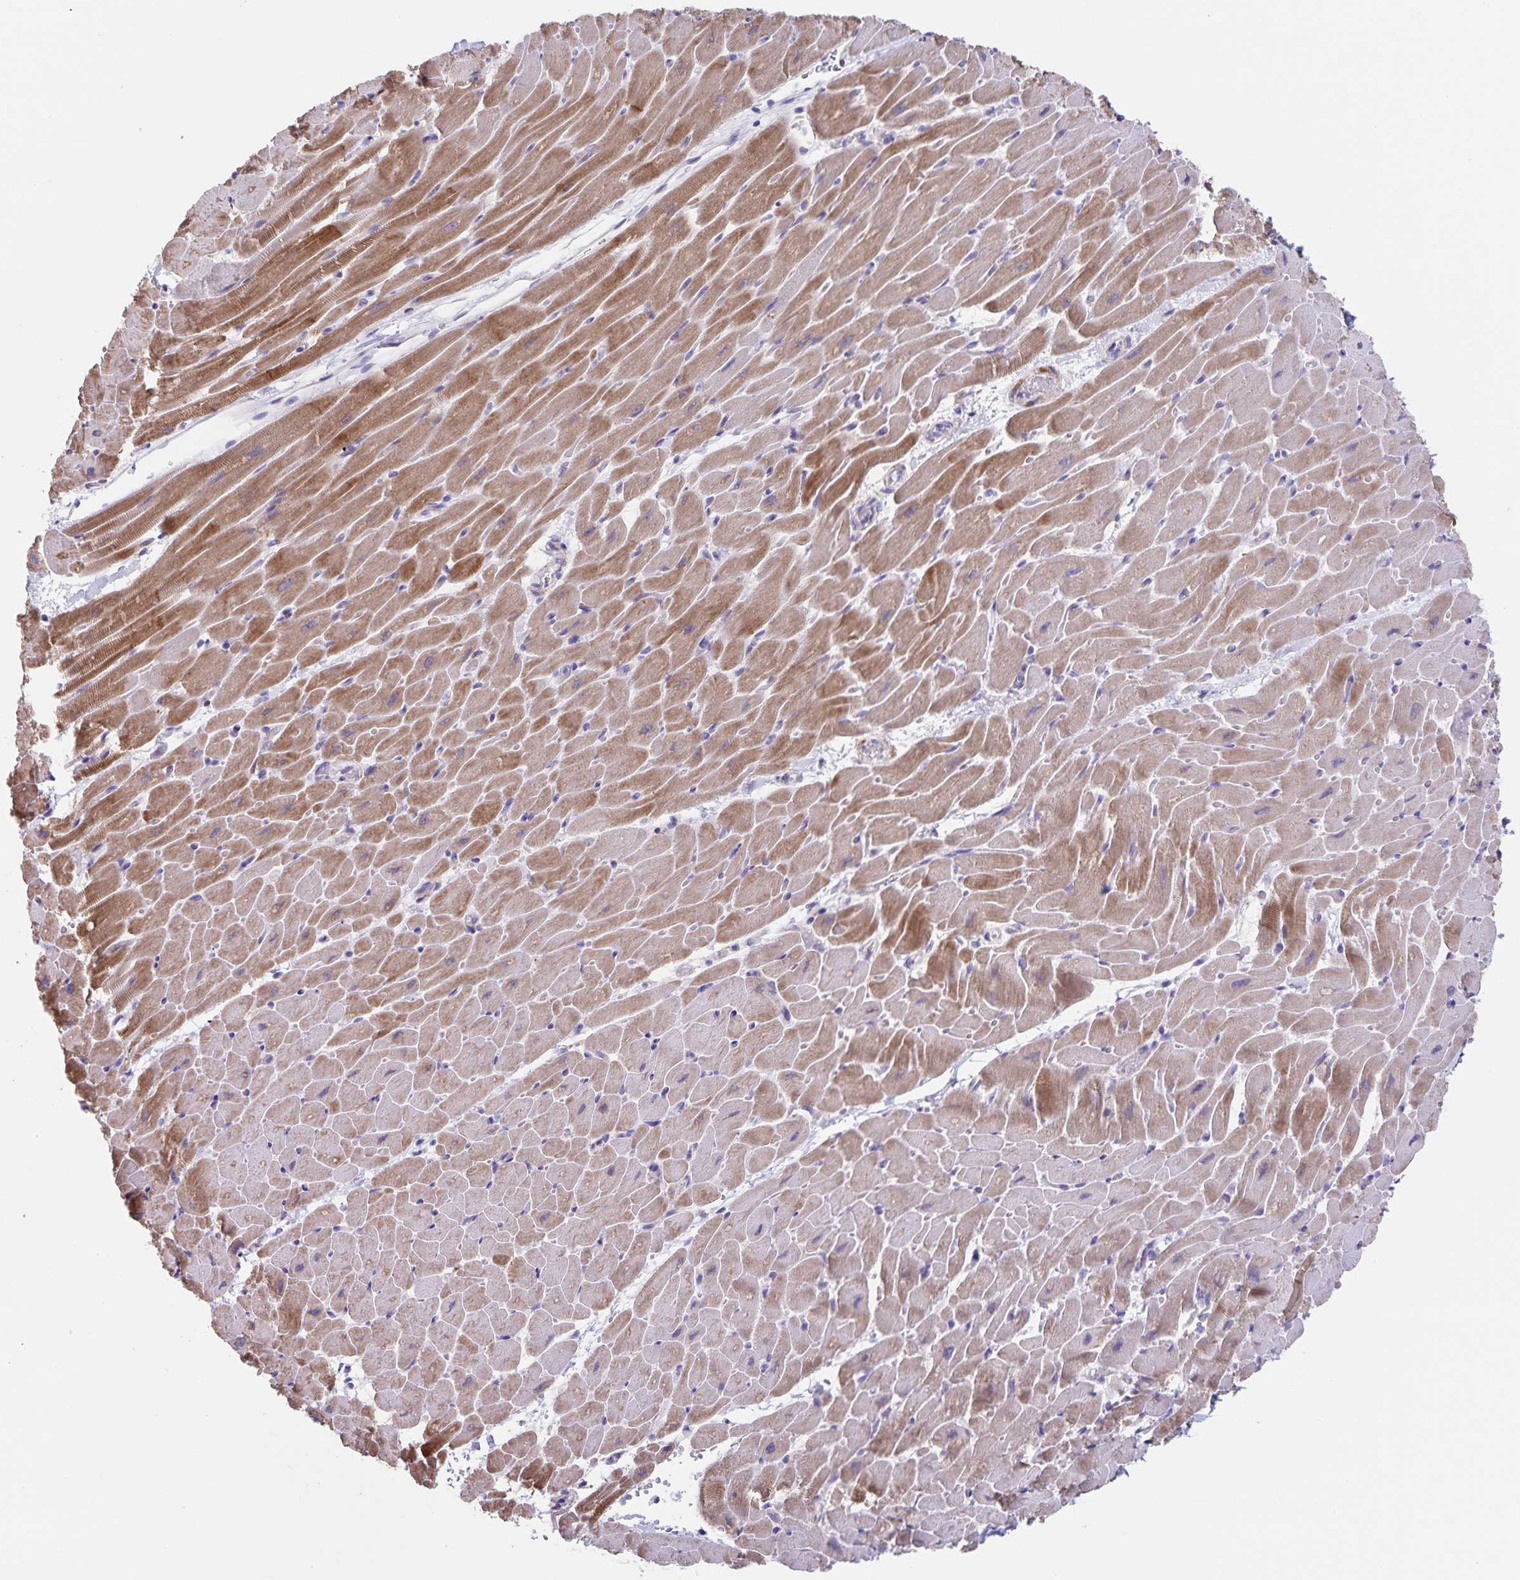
{"staining": {"intensity": "strong", "quantity": "25%-75%", "location": "cytoplasmic/membranous"}, "tissue": "heart muscle", "cell_type": "Cardiomyocytes", "image_type": "normal", "snomed": [{"axis": "morphology", "description": "Normal tissue, NOS"}, {"axis": "topography", "description": "Heart"}], "caption": "Strong cytoplasmic/membranous positivity is appreciated in approximately 25%-75% of cardiomyocytes in benign heart muscle.", "gene": "SYNM", "patient": {"sex": "male", "age": 37}}